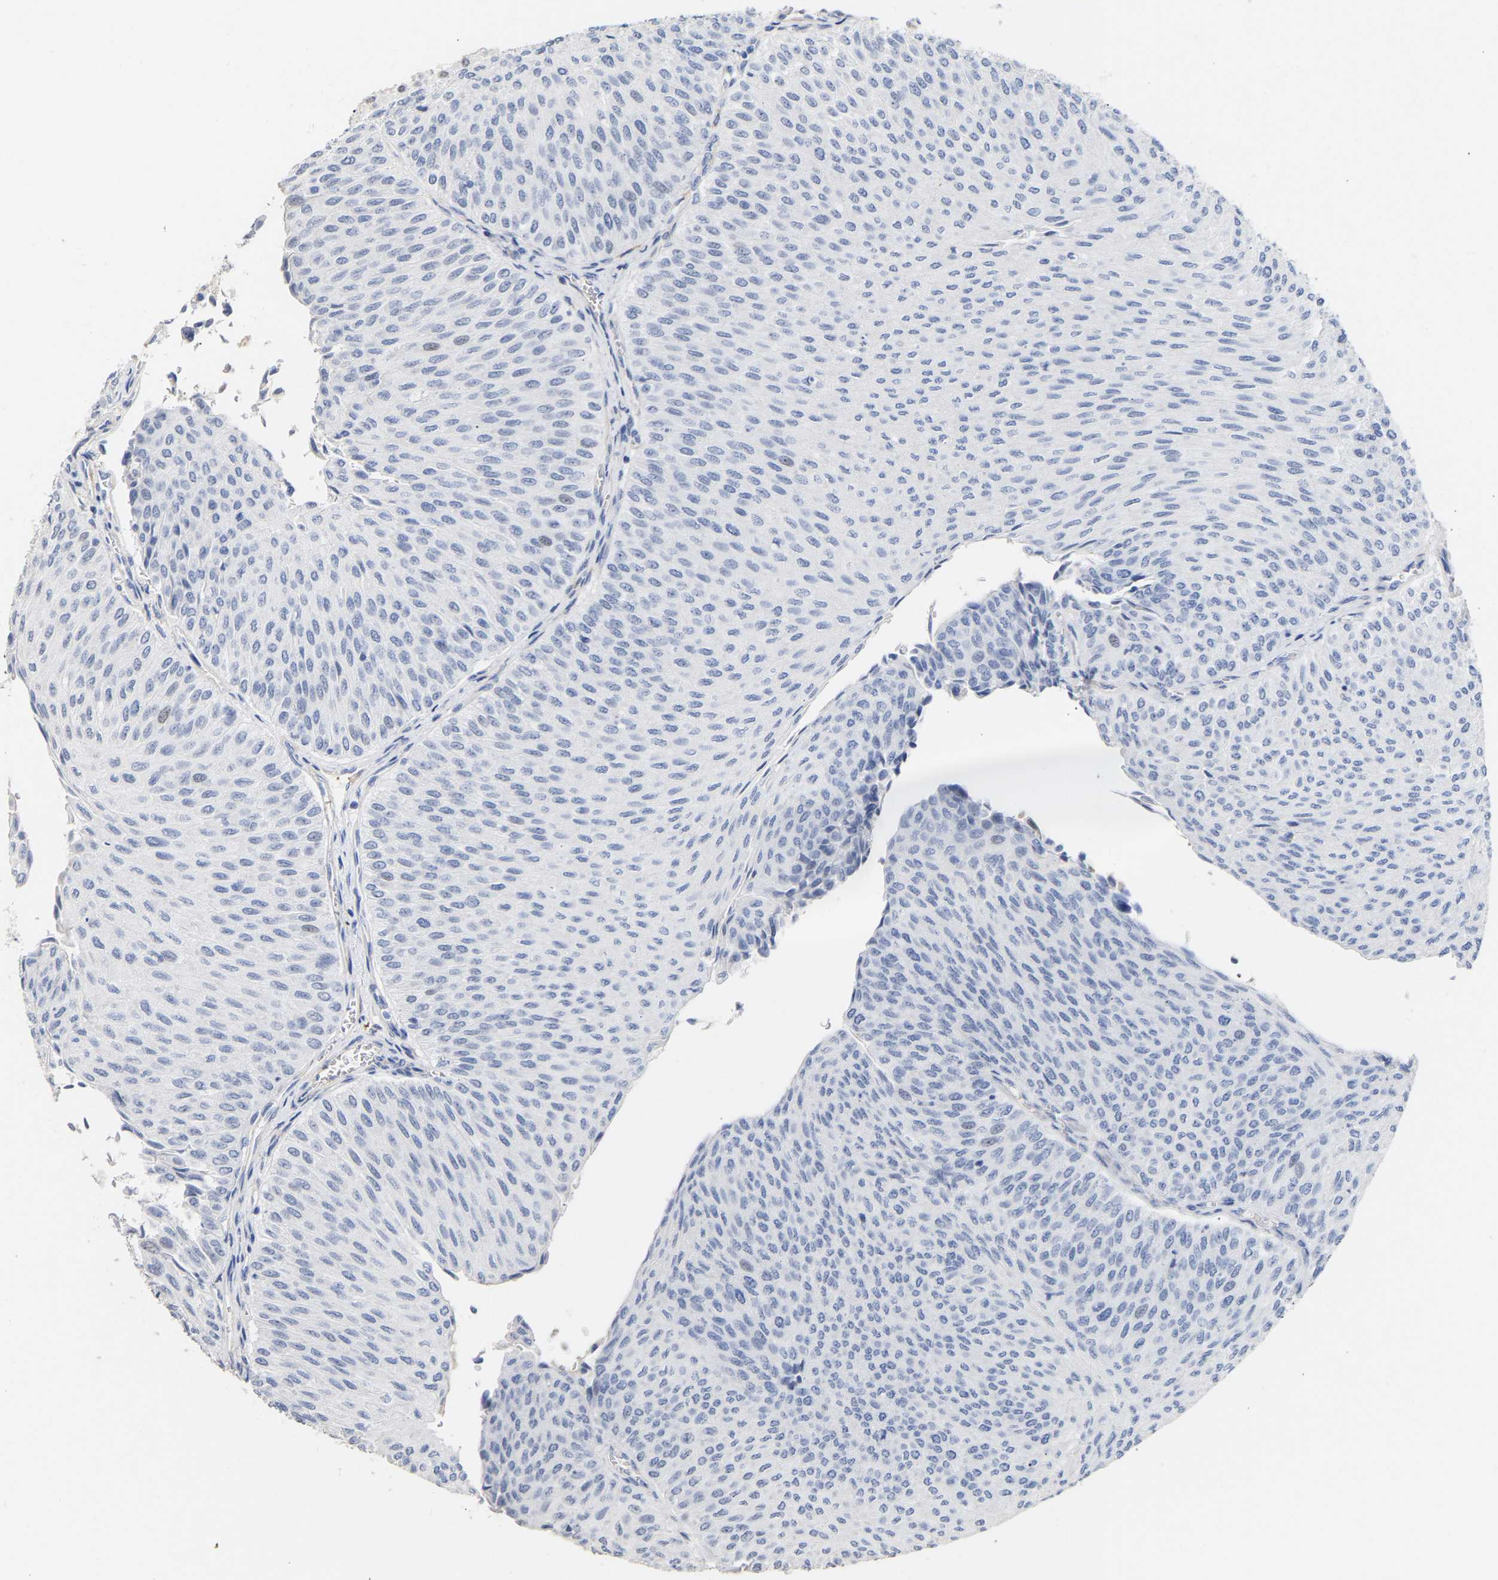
{"staining": {"intensity": "negative", "quantity": "none", "location": "none"}, "tissue": "urothelial cancer", "cell_type": "Tumor cells", "image_type": "cancer", "snomed": [{"axis": "morphology", "description": "Urothelial carcinoma, Low grade"}, {"axis": "topography", "description": "Urinary bladder"}], "caption": "Human urothelial cancer stained for a protein using immunohistochemistry demonstrates no expression in tumor cells.", "gene": "AMPH", "patient": {"sex": "male", "age": 78}}